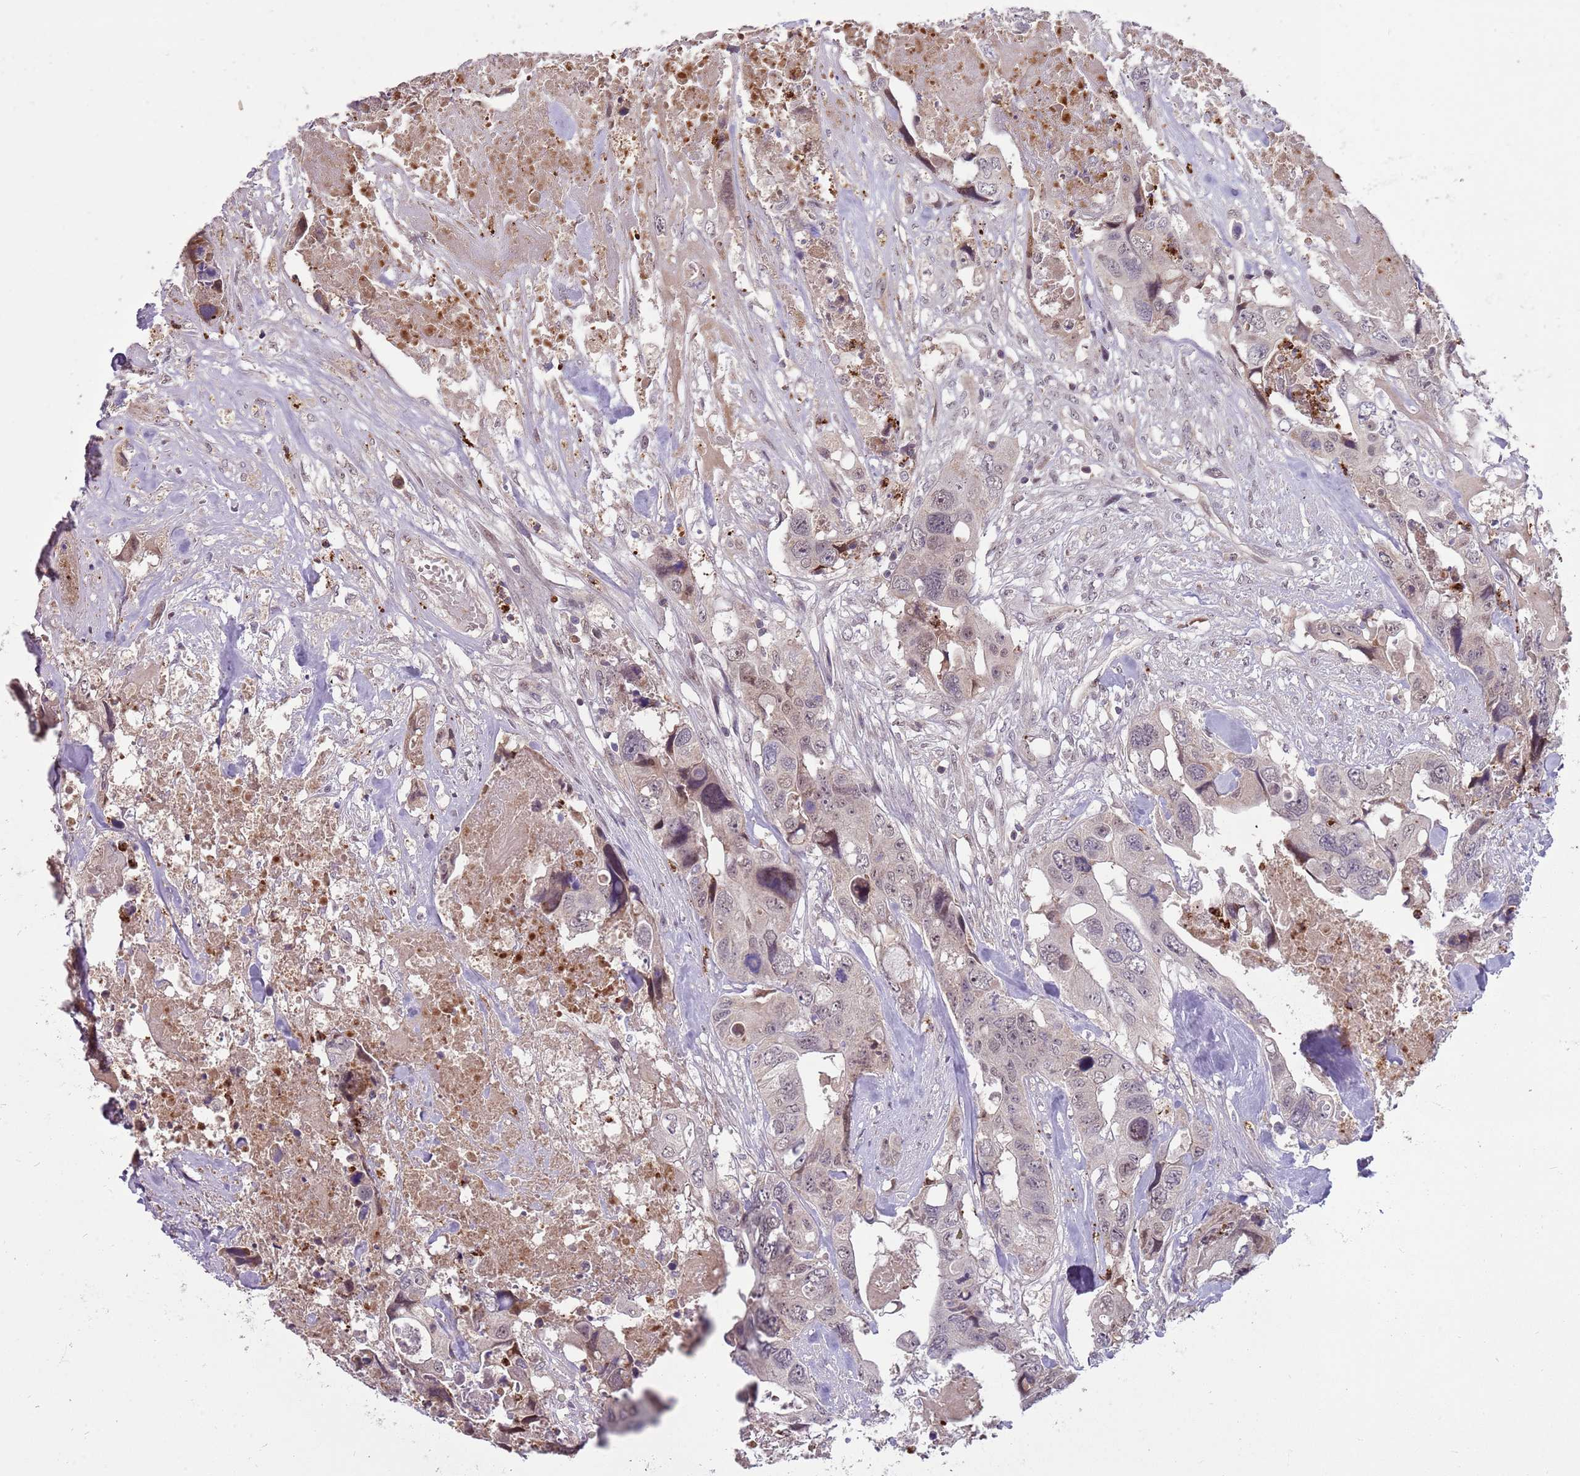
{"staining": {"intensity": "weak", "quantity": "<25%", "location": "nuclear"}, "tissue": "colorectal cancer", "cell_type": "Tumor cells", "image_type": "cancer", "snomed": [{"axis": "morphology", "description": "Adenocarcinoma, NOS"}, {"axis": "topography", "description": "Rectum"}], "caption": "IHC photomicrograph of human colorectal cancer stained for a protein (brown), which exhibits no staining in tumor cells.", "gene": "NBPF6", "patient": {"sex": "male", "age": 57}}